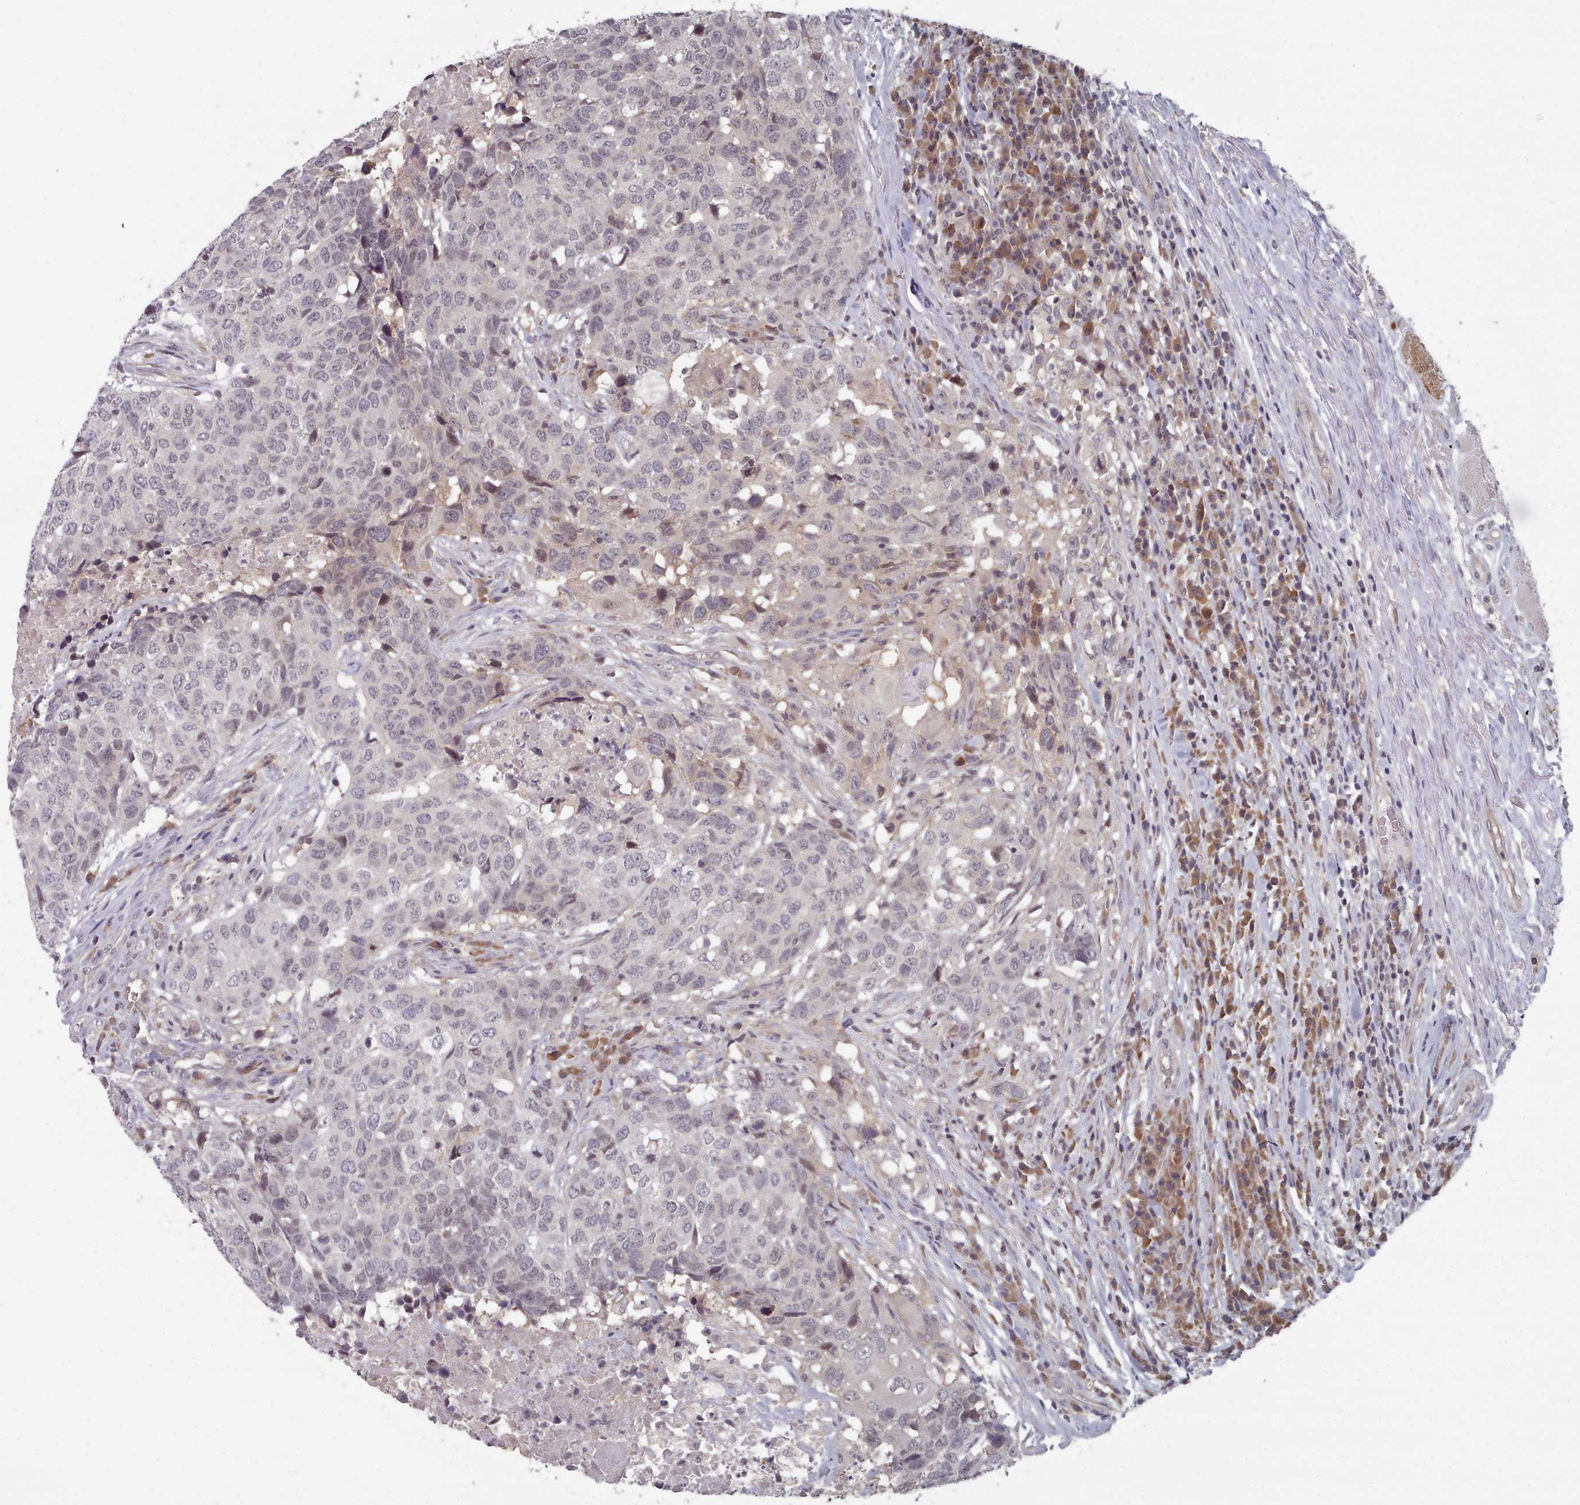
{"staining": {"intensity": "negative", "quantity": "none", "location": "none"}, "tissue": "head and neck cancer", "cell_type": "Tumor cells", "image_type": "cancer", "snomed": [{"axis": "morphology", "description": "Normal tissue, NOS"}, {"axis": "morphology", "description": "Squamous cell carcinoma, NOS"}, {"axis": "topography", "description": "Skeletal muscle"}, {"axis": "topography", "description": "Vascular tissue"}, {"axis": "topography", "description": "Peripheral nerve tissue"}, {"axis": "topography", "description": "Head-Neck"}], "caption": "IHC of human head and neck cancer (squamous cell carcinoma) exhibits no positivity in tumor cells.", "gene": "HYAL3", "patient": {"sex": "male", "age": 66}}